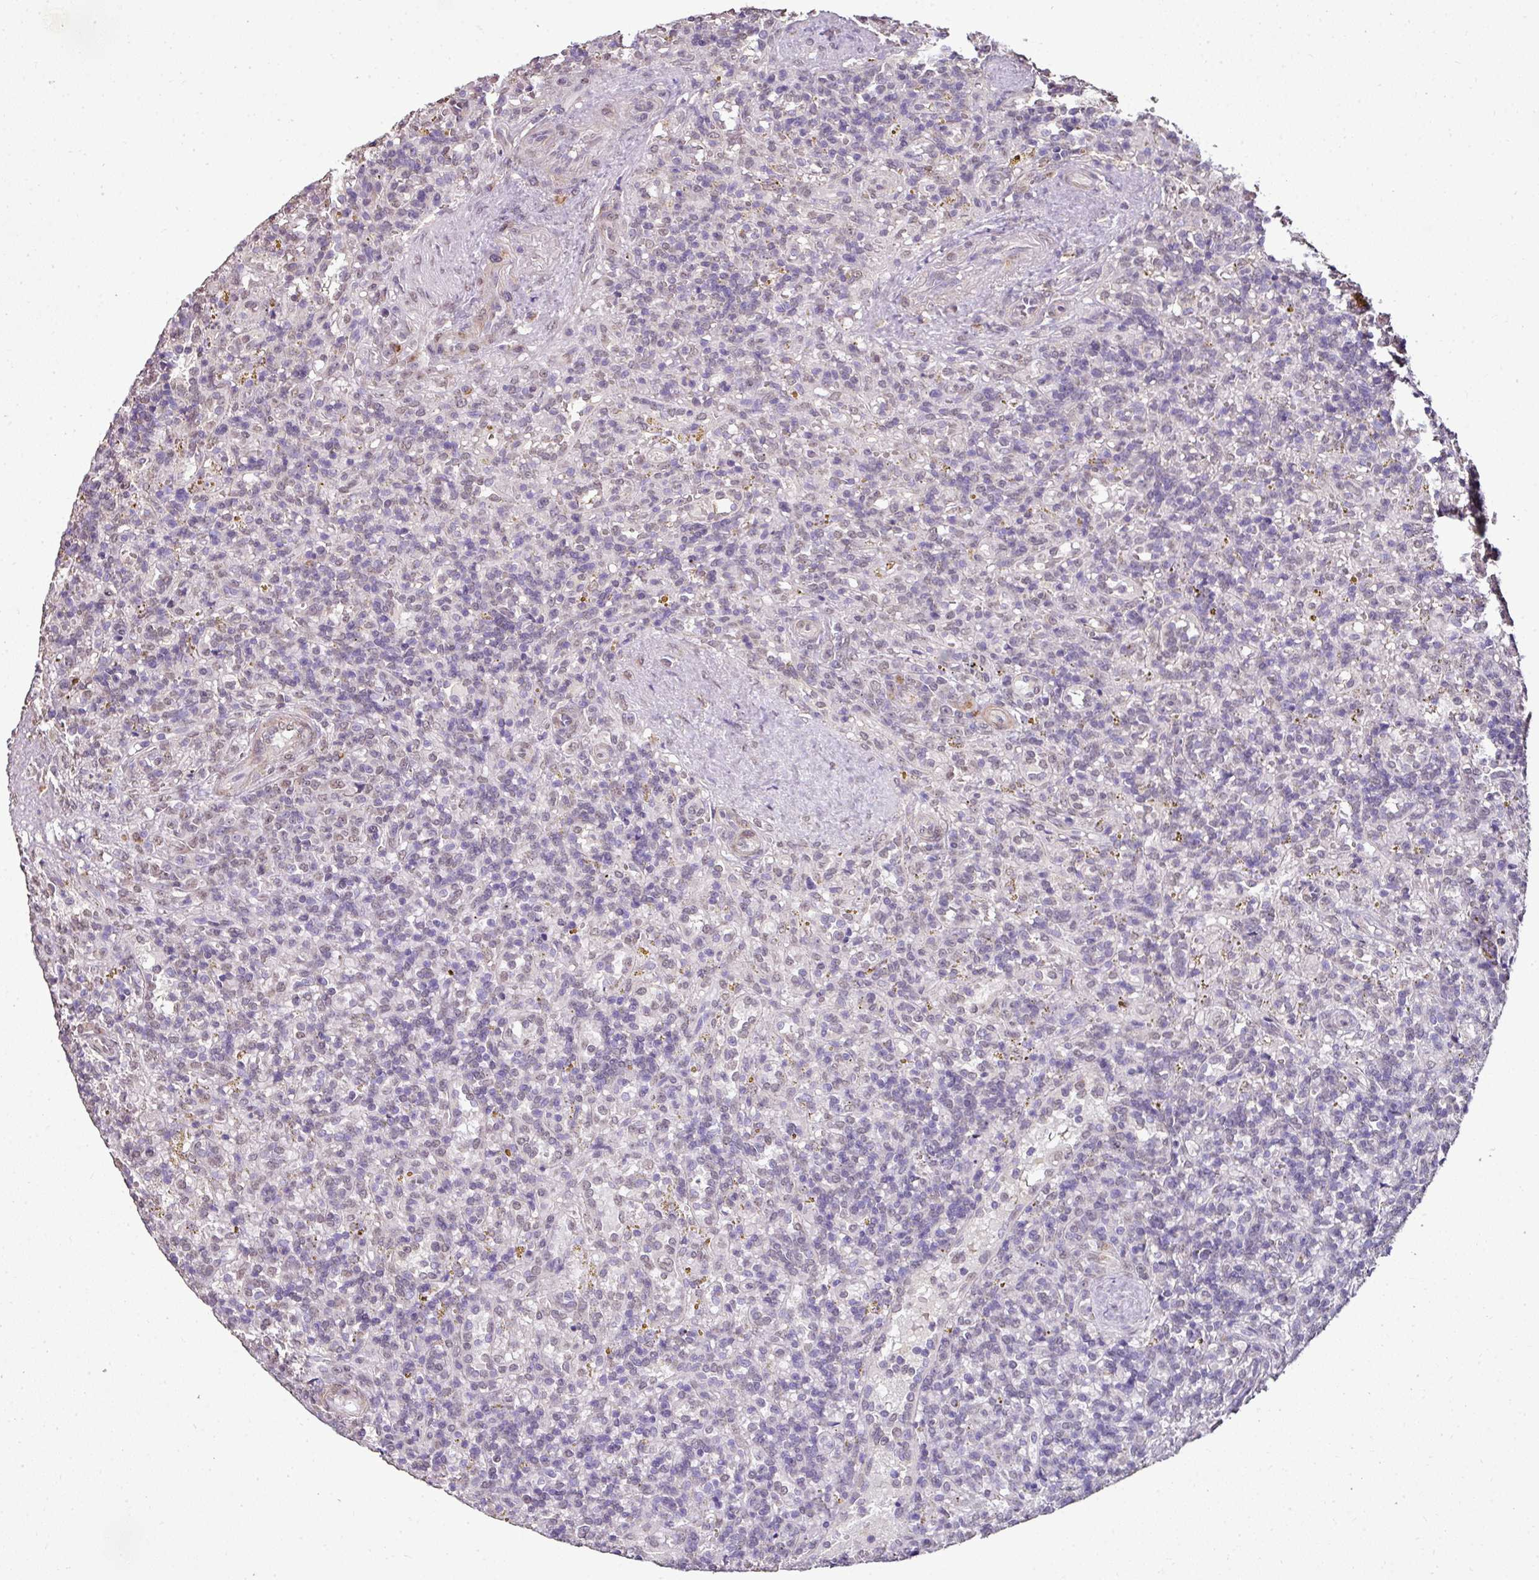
{"staining": {"intensity": "negative", "quantity": "none", "location": "none"}, "tissue": "lymphoma", "cell_type": "Tumor cells", "image_type": "cancer", "snomed": [{"axis": "morphology", "description": "Malignant lymphoma, non-Hodgkin's type, Low grade"}, {"axis": "topography", "description": "Spleen"}], "caption": "The photomicrograph shows no staining of tumor cells in low-grade malignant lymphoma, non-Hodgkin's type.", "gene": "JPH2", "patient": {"sex": "male", "age": 67}}